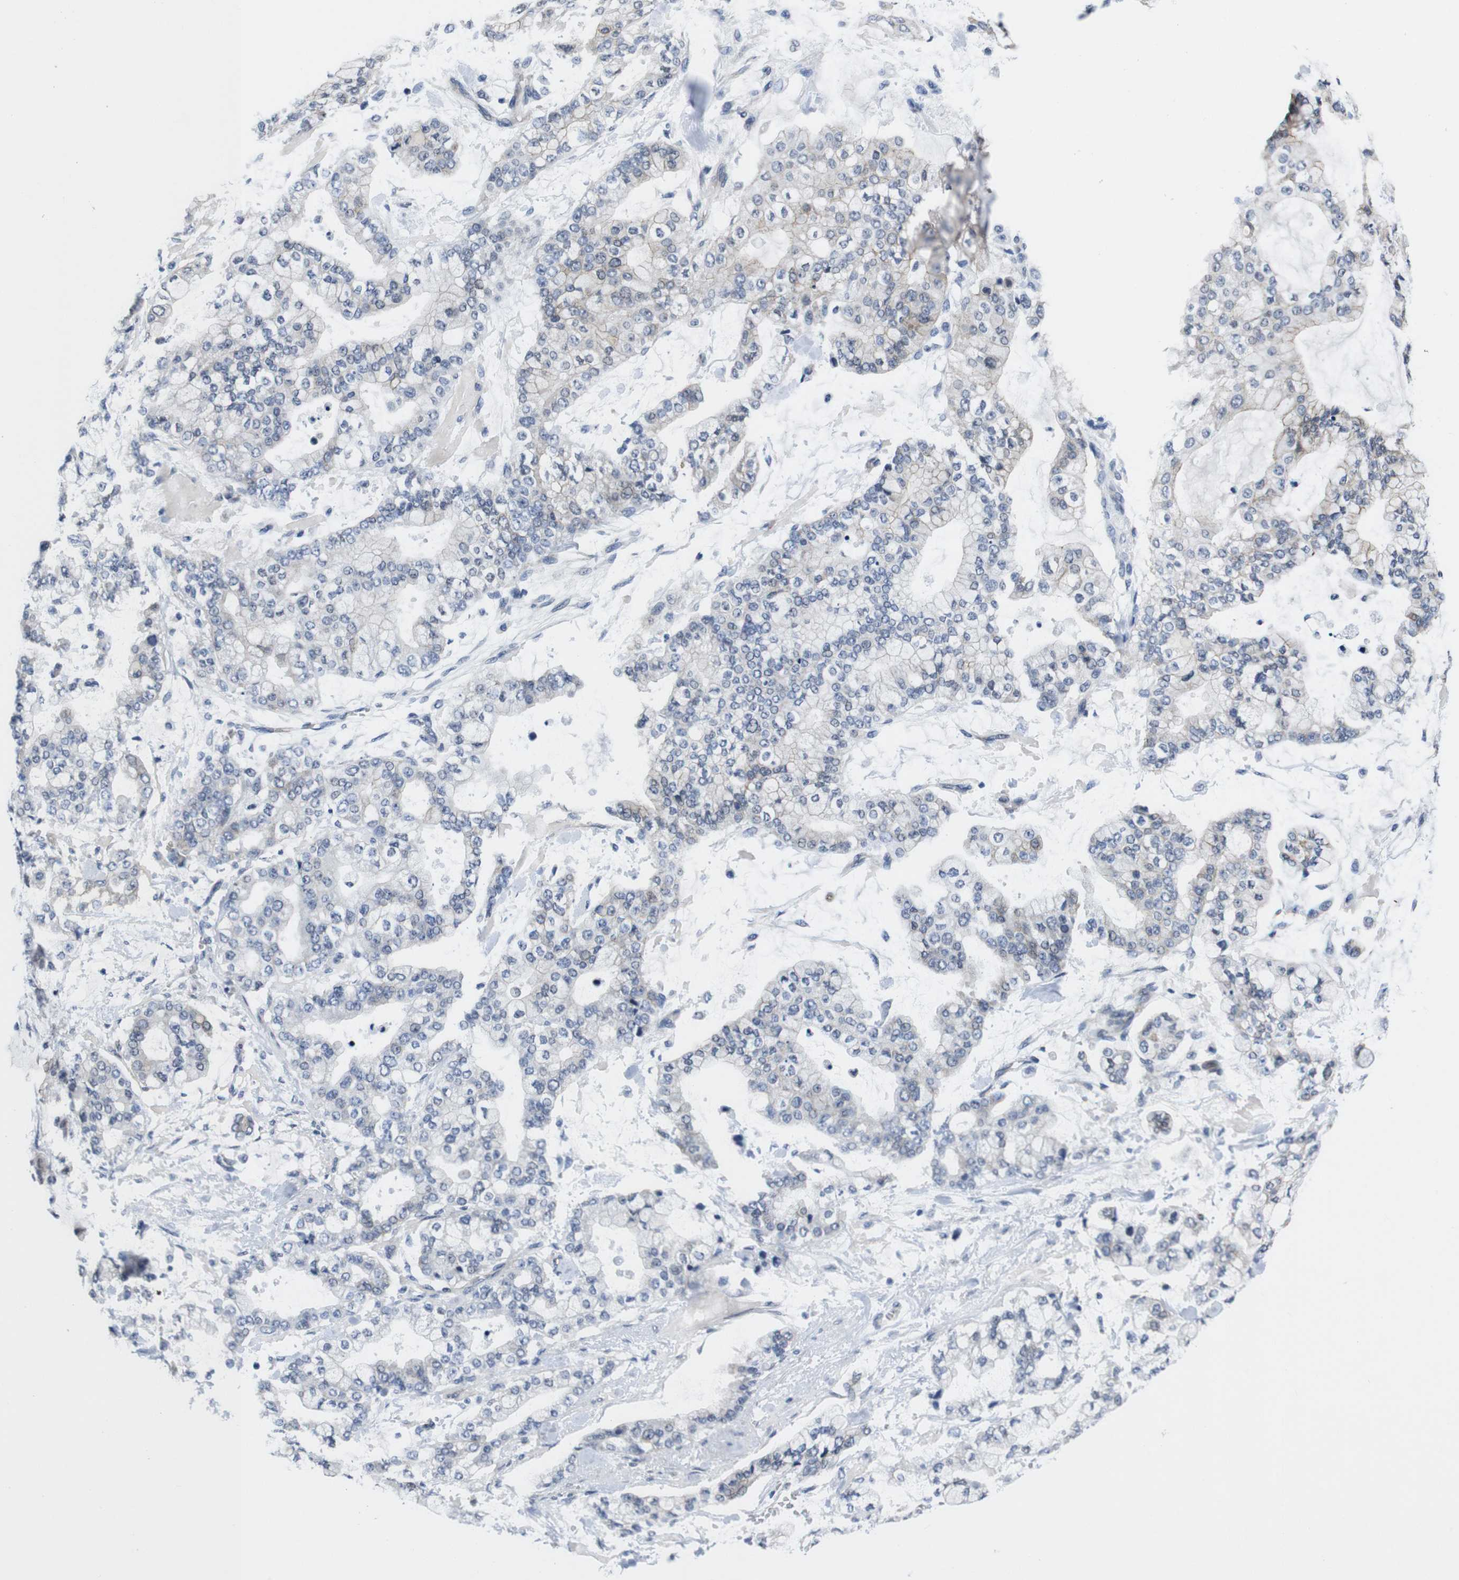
{"staining": {"intensity": "negative", "quantity": "none", "location": "none"}, "tissue": "stomach cancer", "cell_type": "Tumor cells", "image_type": "cancer", "snomed": [{"axis": "morphology", "description": "Normal tissue, NOS"}, {"axis": "morphology", "description": "Adenocarcinoma, NOS"}, {"axis": "topography", "description": "Stomach, upper"}, {"axis": "topography", "description": "Stomach"}], "caption": "DAB (3,3'-diaminobenzidine) immunohistochemical staining of stomach cancer displays no significant positivity in tumor cells. The staining was performed using DAB (3,3'-diaminobenzidine) to visualize the protein expression in brown, while the nuclei were stained in blue with hematoxylin (Magnification: 20x).", "gene": "SOCS3", "patient": {"sex": "male", "age": 76}}